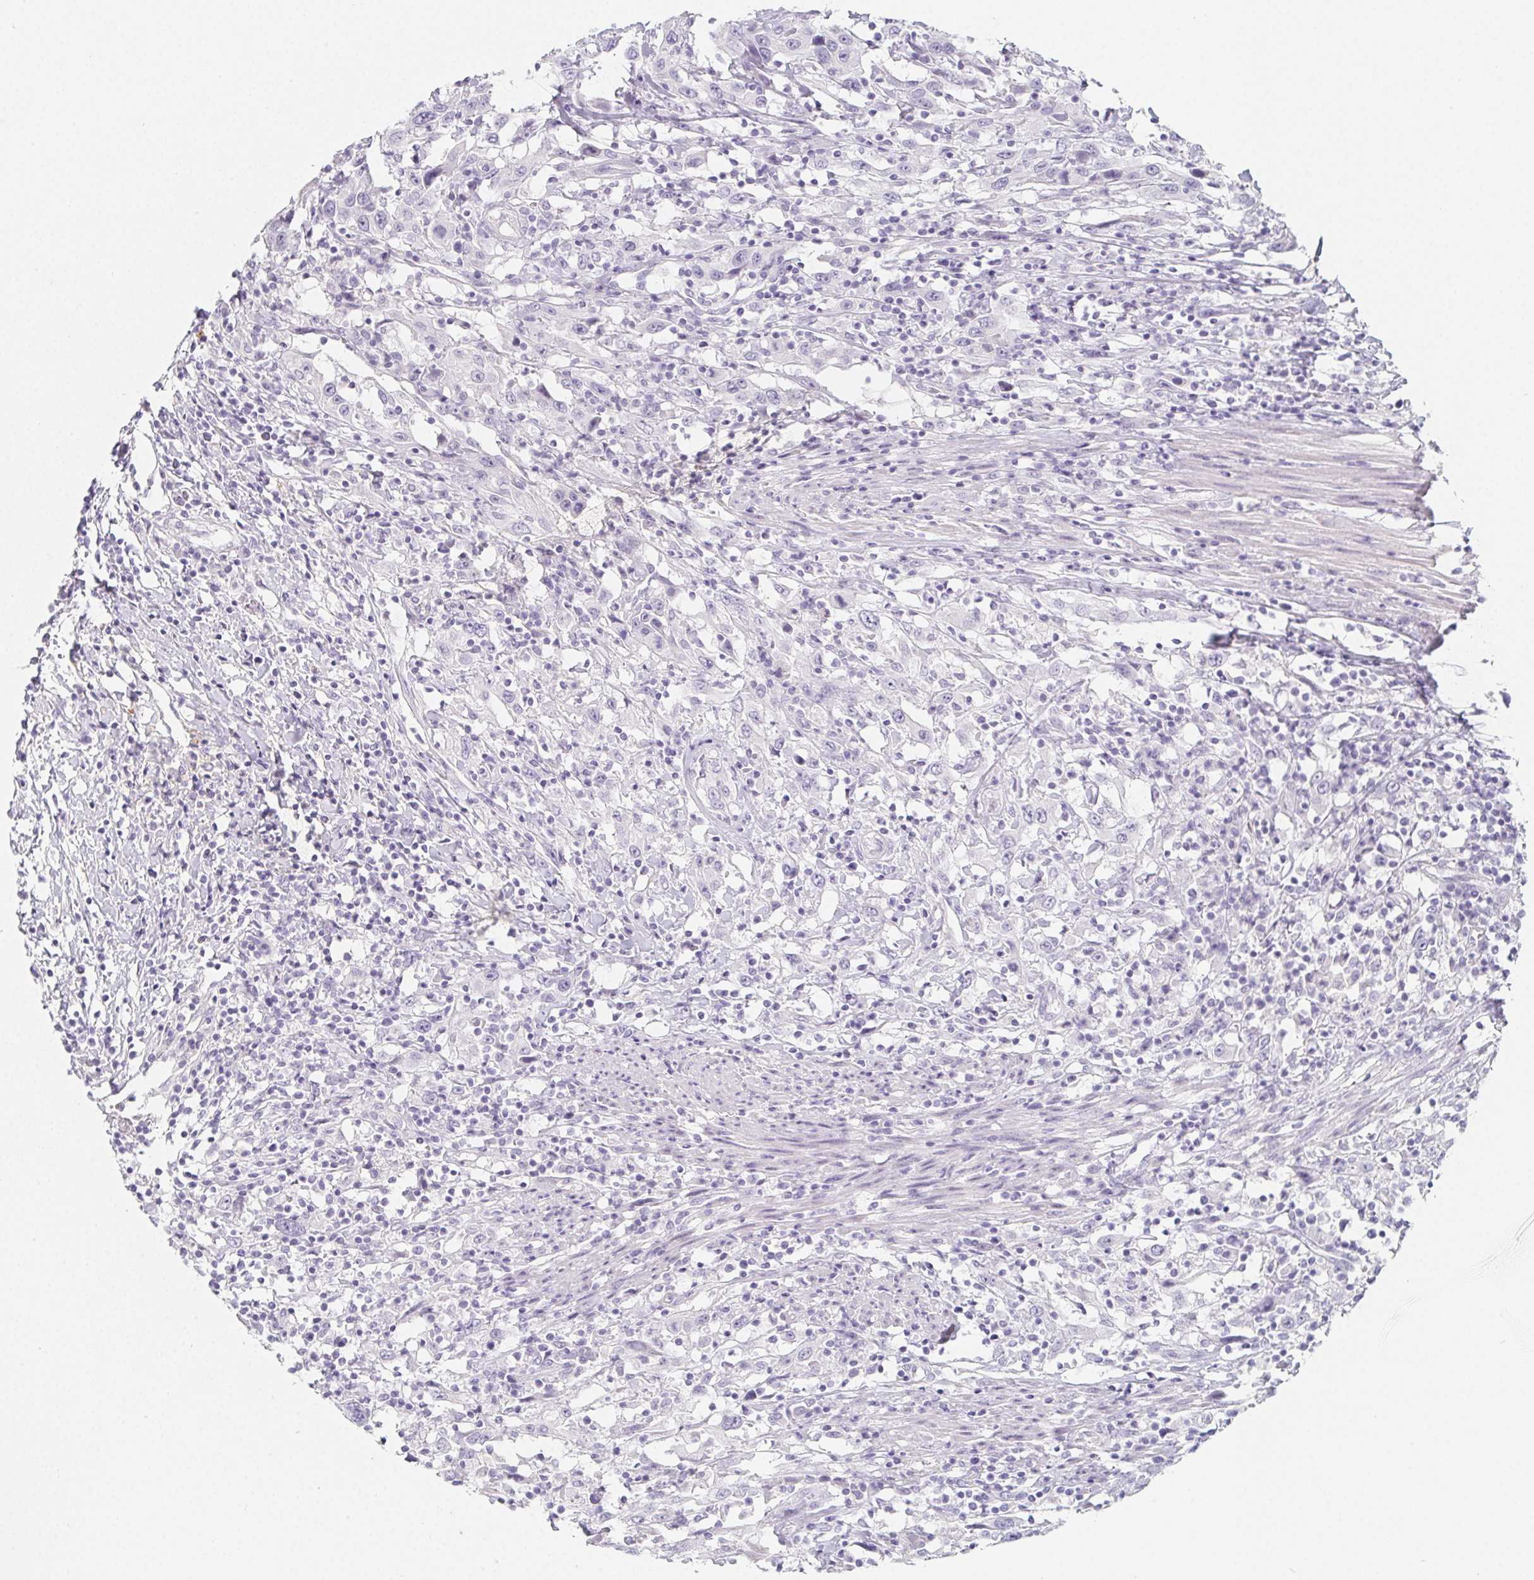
{"staining": {"intensity": "negative", "quantity": "none", "location": "none"}, "tissue": "urothelial cancer", "cell_type": "Tumor cells", "image_type": "cancer", "snomed": [{"axis": "morphology", "description": "Urothelial carcinoma, High grade"}, {"axis": "topography", "description": "Urinary bladder"}], "caption": "There is no significant expression in tumor cells of urothelial cancer.", "gene": "GLIPR1L1", "patient": {"sex": "male", "age": 61}}